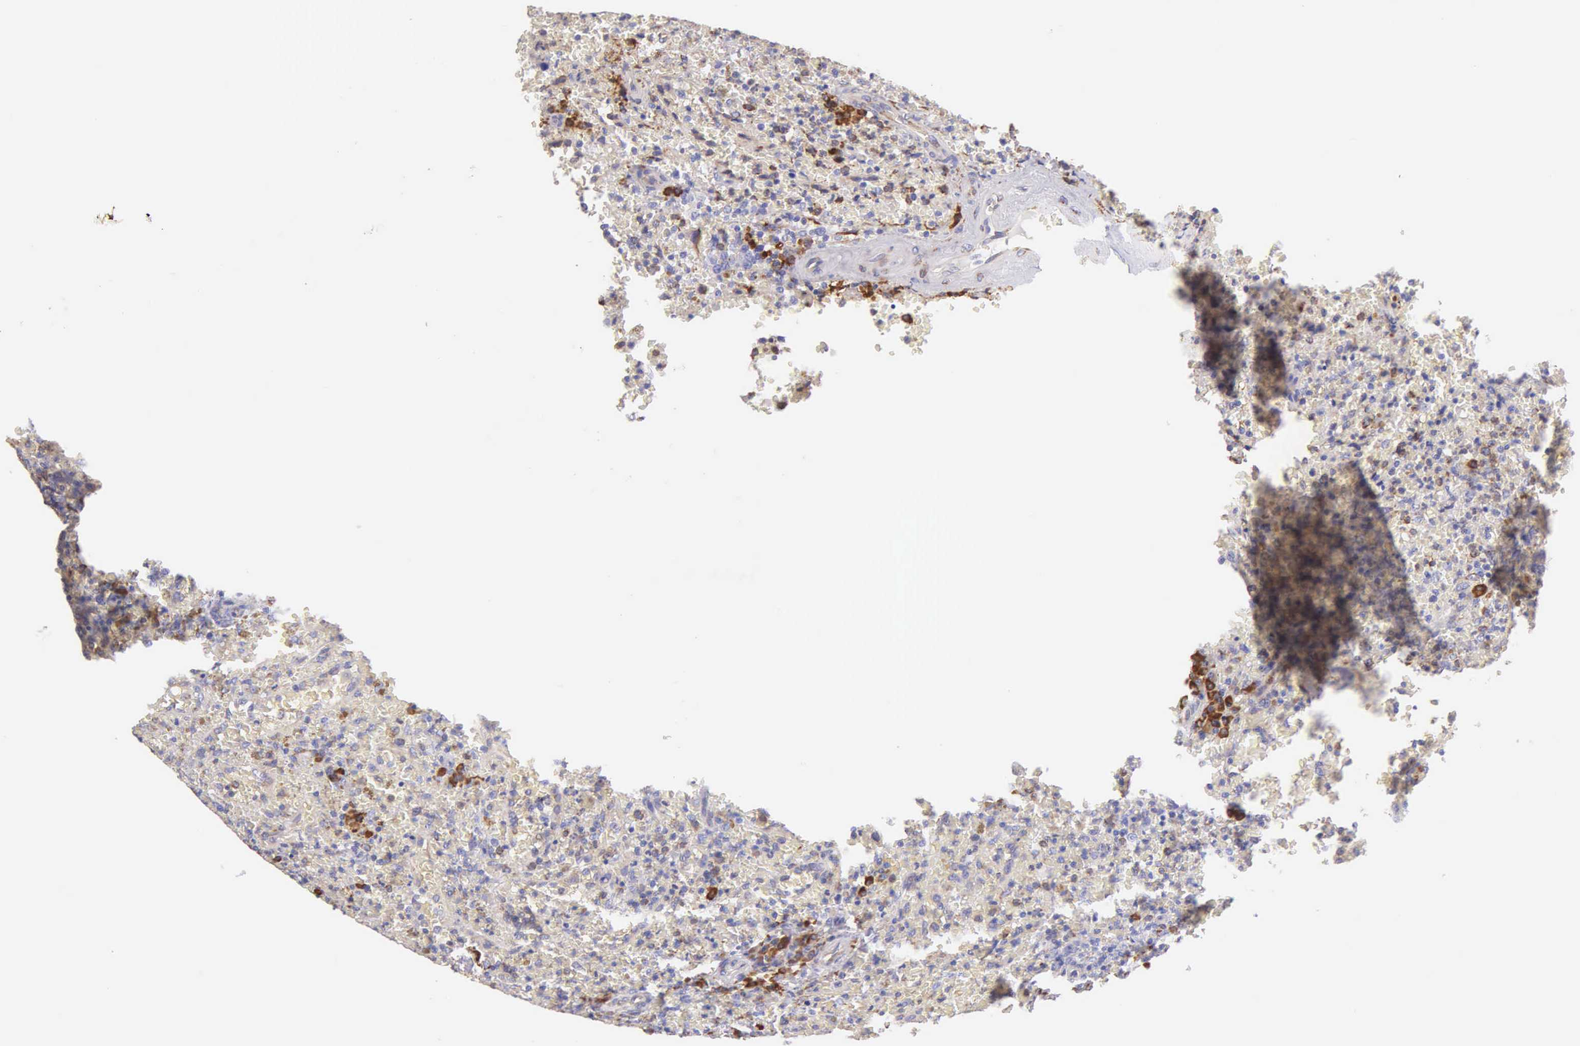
{"staining": {"intensity": "moderate", "quantity": "<25%", "location": "cytoplasmic/membranous"}, "tissue": "lymphoma", "cell_type": "Tumor cells", "image_type": "cancer", "snomed": [{"axis": "morphology", "description": "Malignant lymphoma, non-Hodgkin's type, High grade"}, {"axis": "topography", "description": "Spleen"}, {"axis": "topography", "description": "Lymph node"}], "caption": "Lymphoma stained for a protein (brown) reveals moderate cytoplasmic/membranous positive staining in about <25% of tumor cells.", "gene": "CKAP4", "patient": {"sex": "female", "age": 70}}